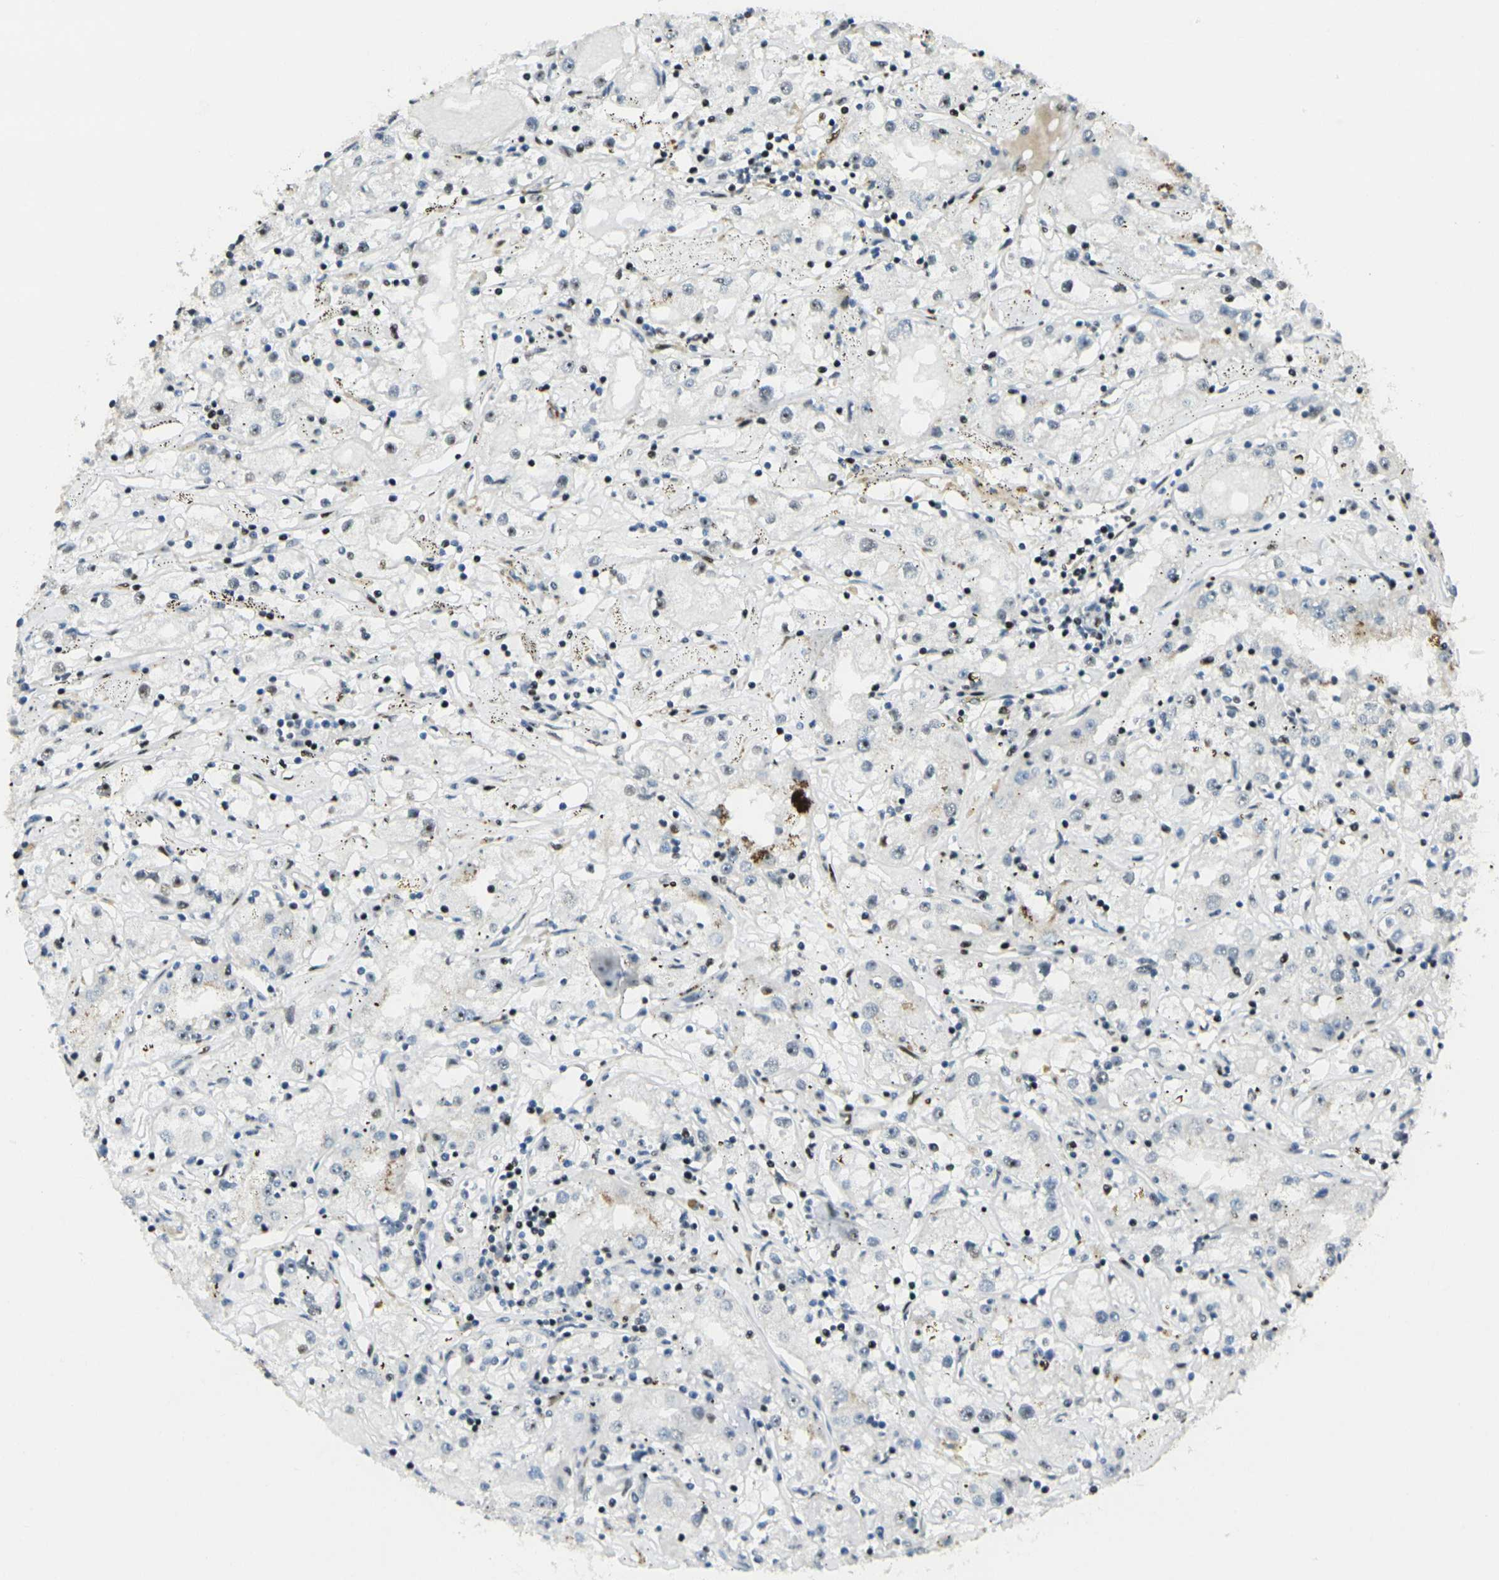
{"staining": {"intensity": "moderate", "quantity": "<25%", "location": "nuclear"}, "tissue": "renal cancer", "cell_type": "Tumor cells", "image_type": "cancer", "snomed": [{"axis": "morphology", "description": "Adenocarcinoma, NOS"}, {"axis": "topography", "description": "Kidney"}], "caption": "High-magnification brightfield microscopy of adenocarcinoma (renal) stained with DAB (3,3'-diaminobenzidine) (brown) and counterstained with hematoxylin (blue). tumor cells exhibit moderate nuclear expression is identified in about<25% of cells.", "gene": "UBE2C", "patient": {"sex": "male", "age": 56}}